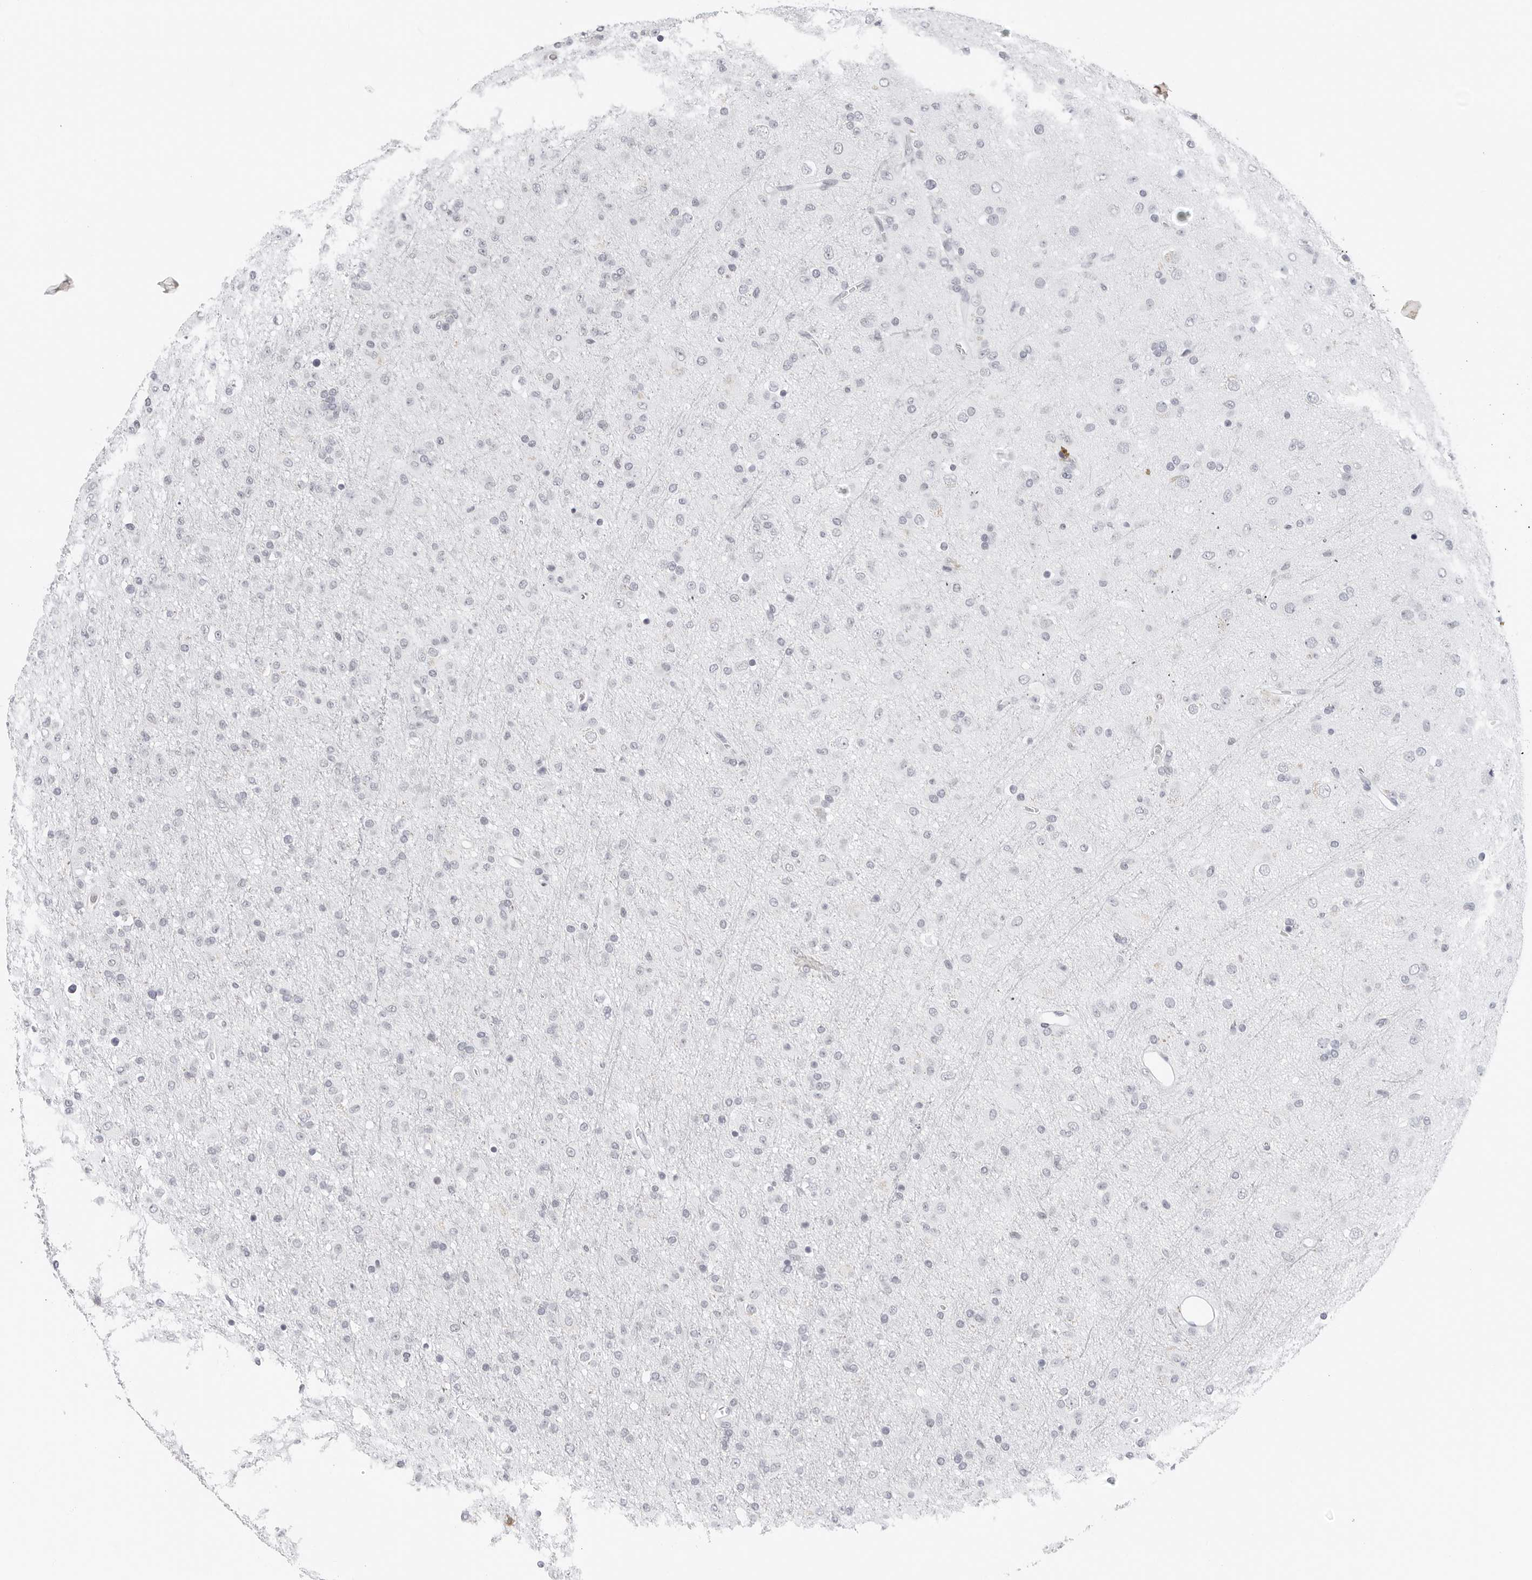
{"staining": {"intensity": "negative", "quantity": "none", "location": "none"}, "tissue": "glioma", "cell_type": "Tumor cells", "image_type": "cancer", "snomed": [{"axis": "morphology", "description": "Glioma, malignant, Low grade"}, {"axis": "topography", "description": "Brain"}], "caption": "Glioma was stained to show a protein in brown. There is no significant staining in tumor cells. (DAB (3,3'-diaminobenzidine) immunohistochemistry (IHC) visualized using brightfield microscopy, high magnification).", "gene": "FLG2", "patient": {"sex": "male", "age": 65}}